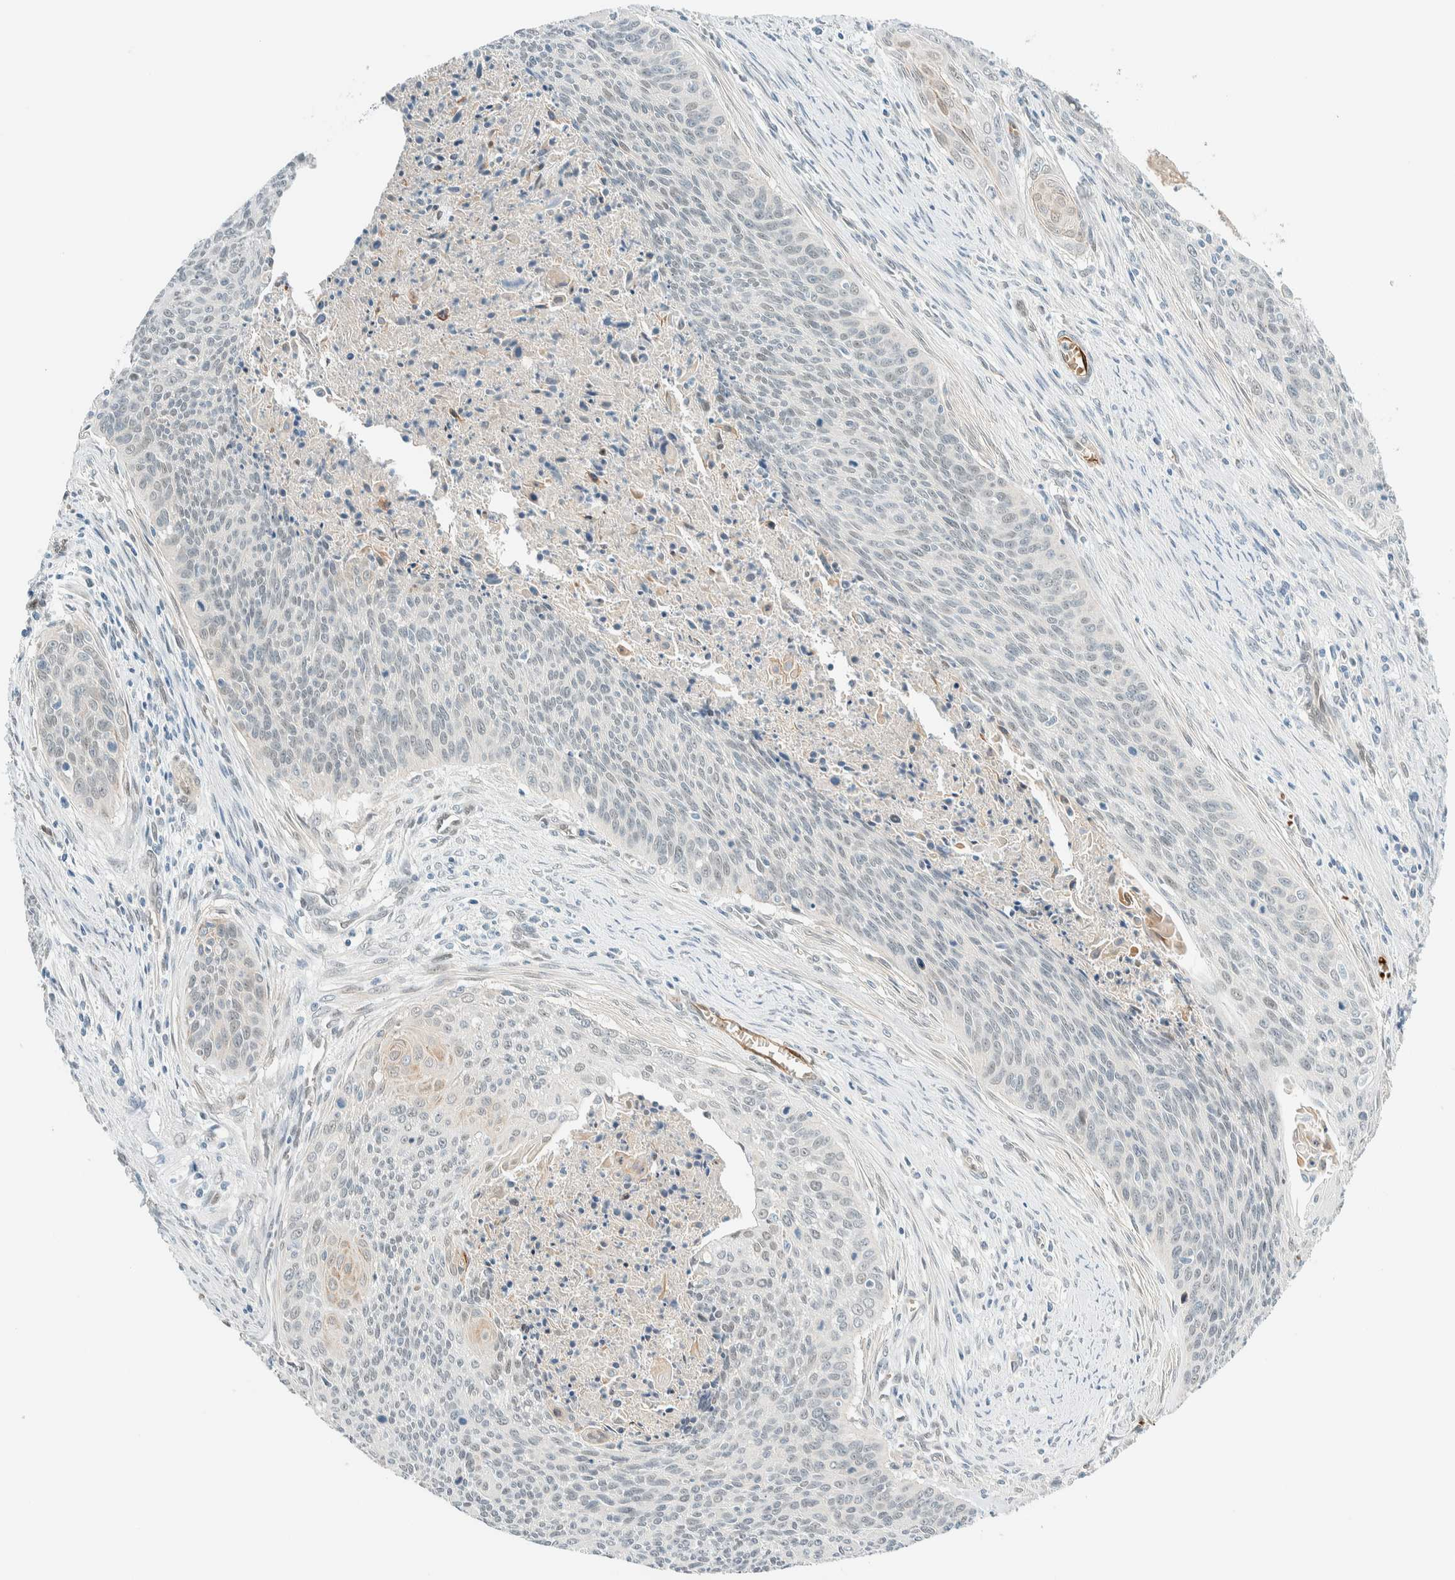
{"staining": {"intensity": "weak", "quantity": "<25%", "location": "cytoplasmic/membranous"}, "tissue": "cervical cancer", "cell_type": "Tumor cells", "image_type": "cancer", "snomed": [{"axis": "morphology", "description": "Squamous cell carcinoma, NOS"}, {"axis": "topography", "description": "Cervix"}], "caption": "Immunohistochemistry of human cervical squamous cell carcinoma shows no staining in tumor cells.", "gene": "TSTD2", "patient": {"sex": "female", "age": 55}}